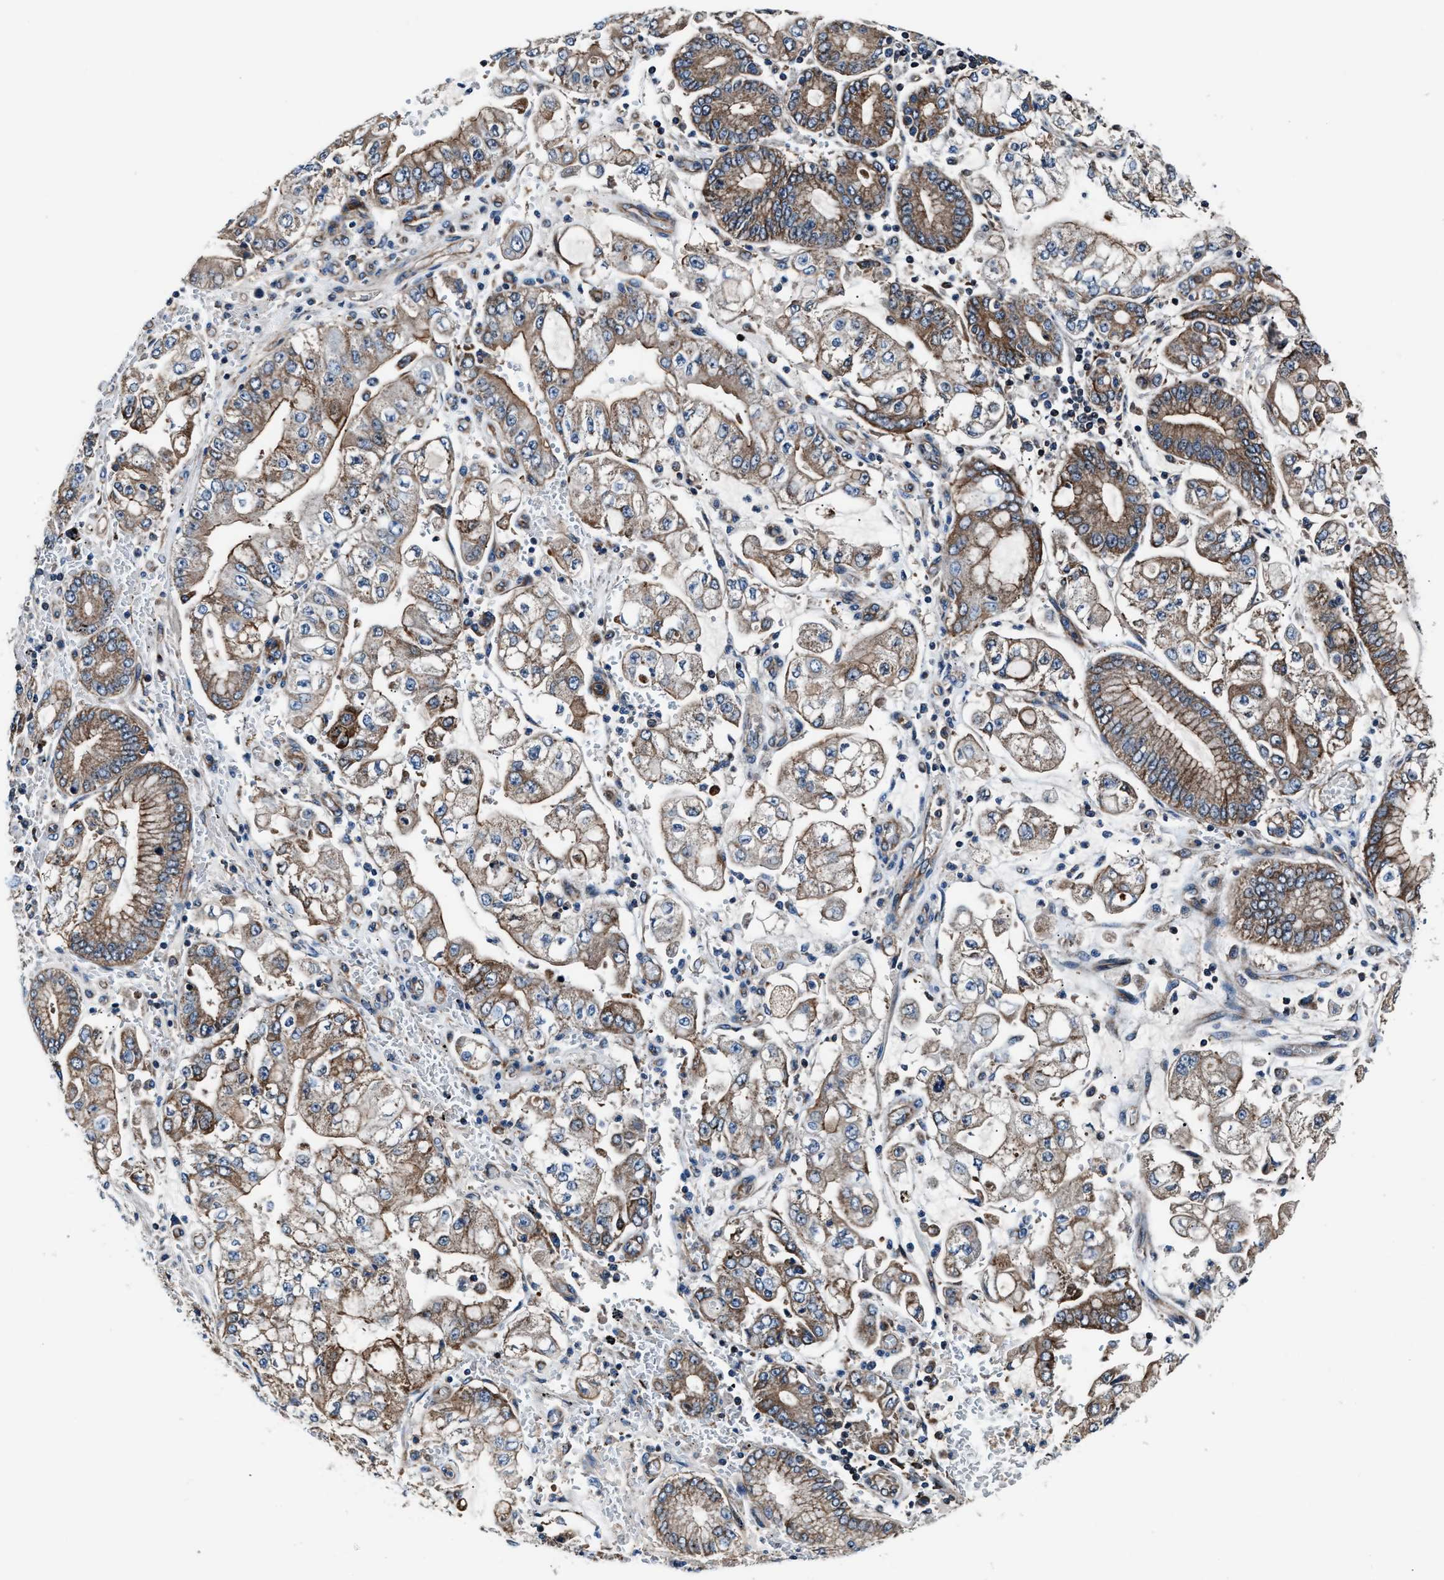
{"staining": {"intensity": "moderate", "quantity": ">75%", "location": "cytoplasmic/membranous"}, "tissue": "stomach cancer", "cell_type": "Tumor cells", "image_type": "cancer", "snomed": [{"axis": "morphology", "description": "Adenocarcinoma, NOS"}, {"axis": "topography", "description": "Stomach"}], "caption": "Stomach adenocarcinoma tissue displays moderate cytoplasmic/membranous positivity in approximately >75% of tumor cells, visualized by immunohistochemistry.", "gene": "GGCT", "patient": {"sex": "male", "age": 76}}